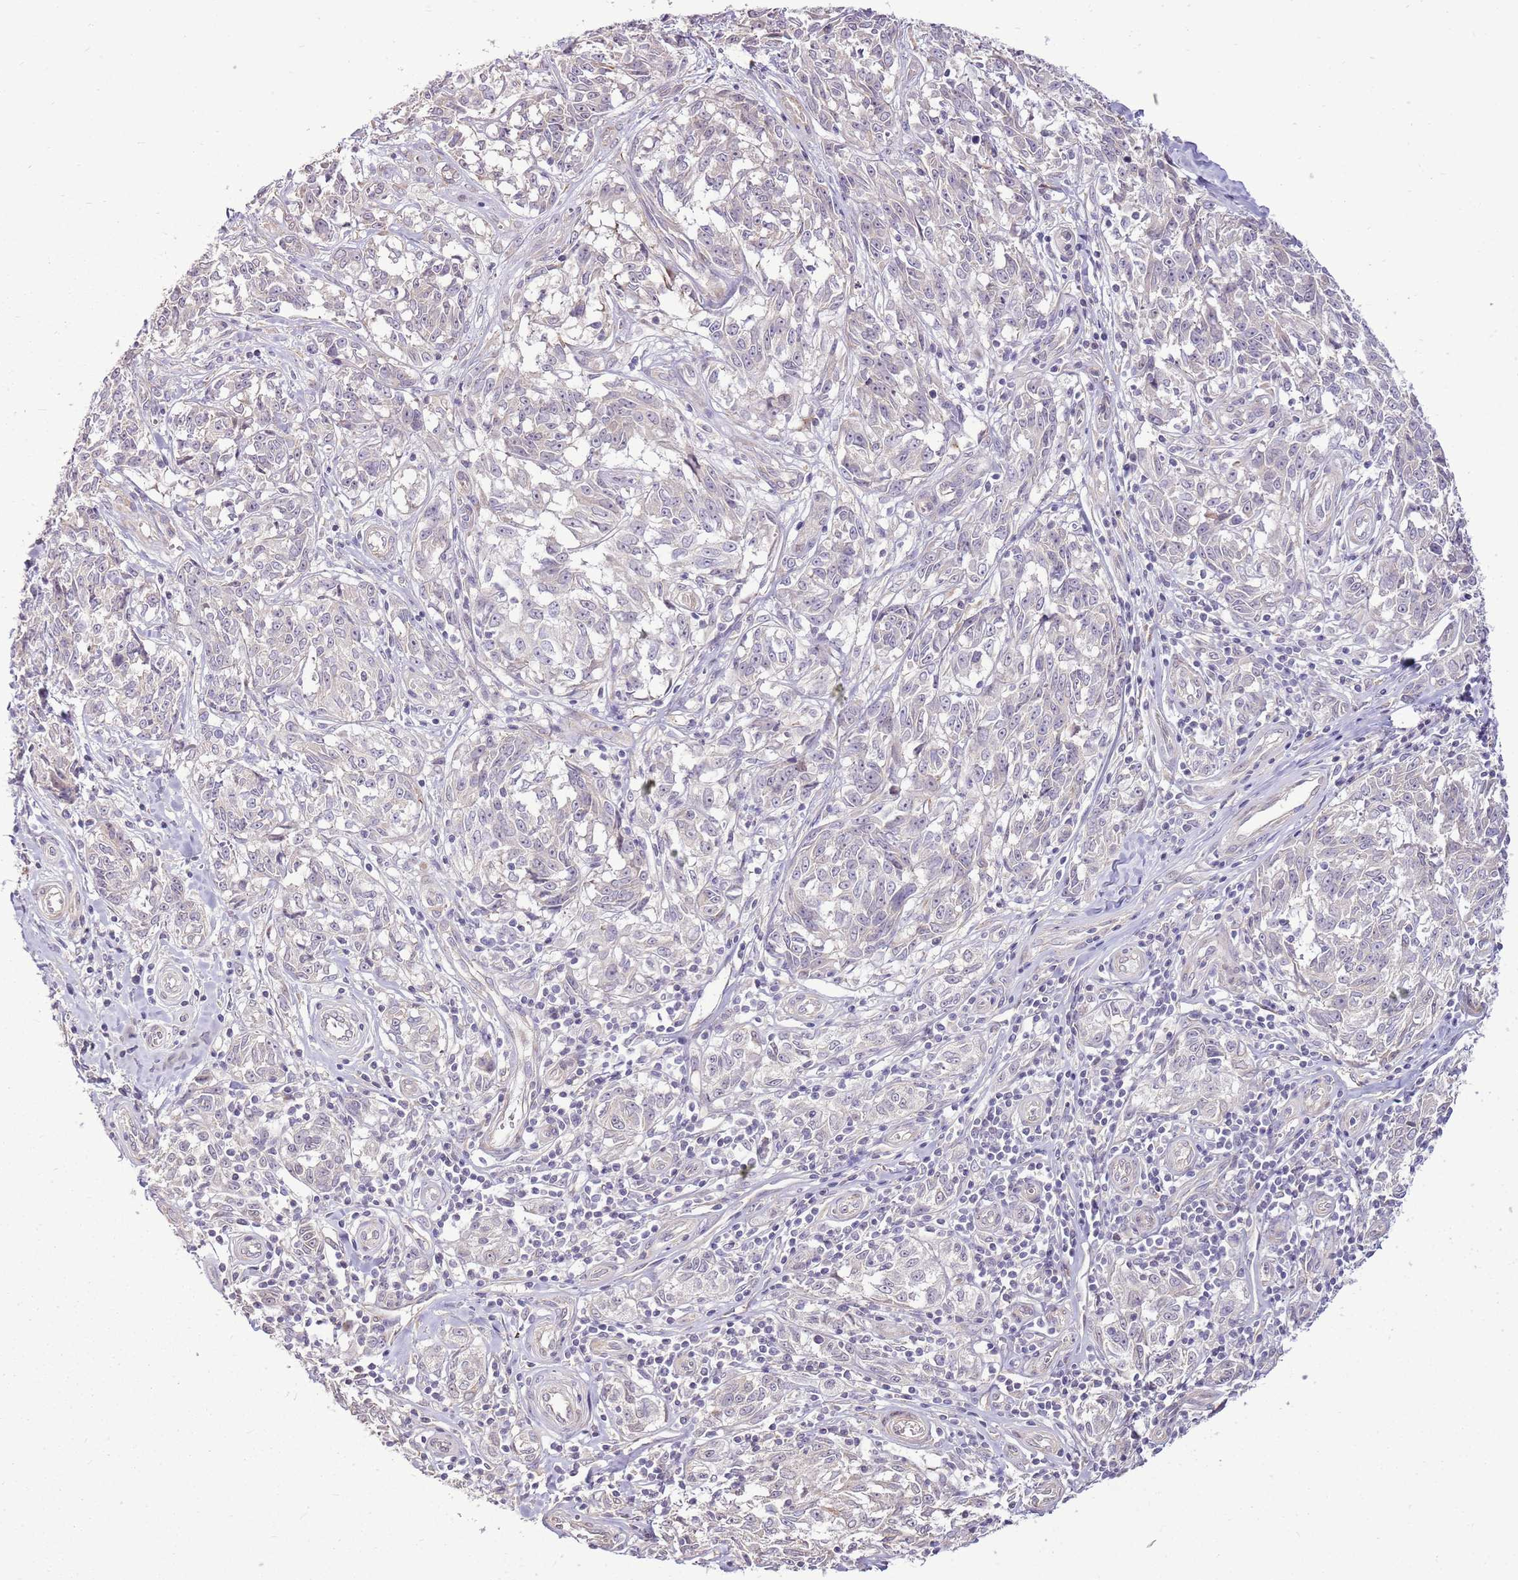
{"staining": {"intensity": "weak", "quantity": "<25%", "location": "cytoplasmic/membranous"}, "tissue": "melanoma", "cell_type": "Tumor cells", "image_type": "cancer", "snomed": [{"axis": "morphology", "description": "Normal tissue, NOS"}, {"axis": "morphology", "description": "Malignant melanoma, NOS"}, {"axis": "topography", "description": "Skin"}], "caption": "An image of human melanoma is negative for staining in tumor cells.", "gene": "UGGT2", "patient": {"sex": "female", "age": 64}}